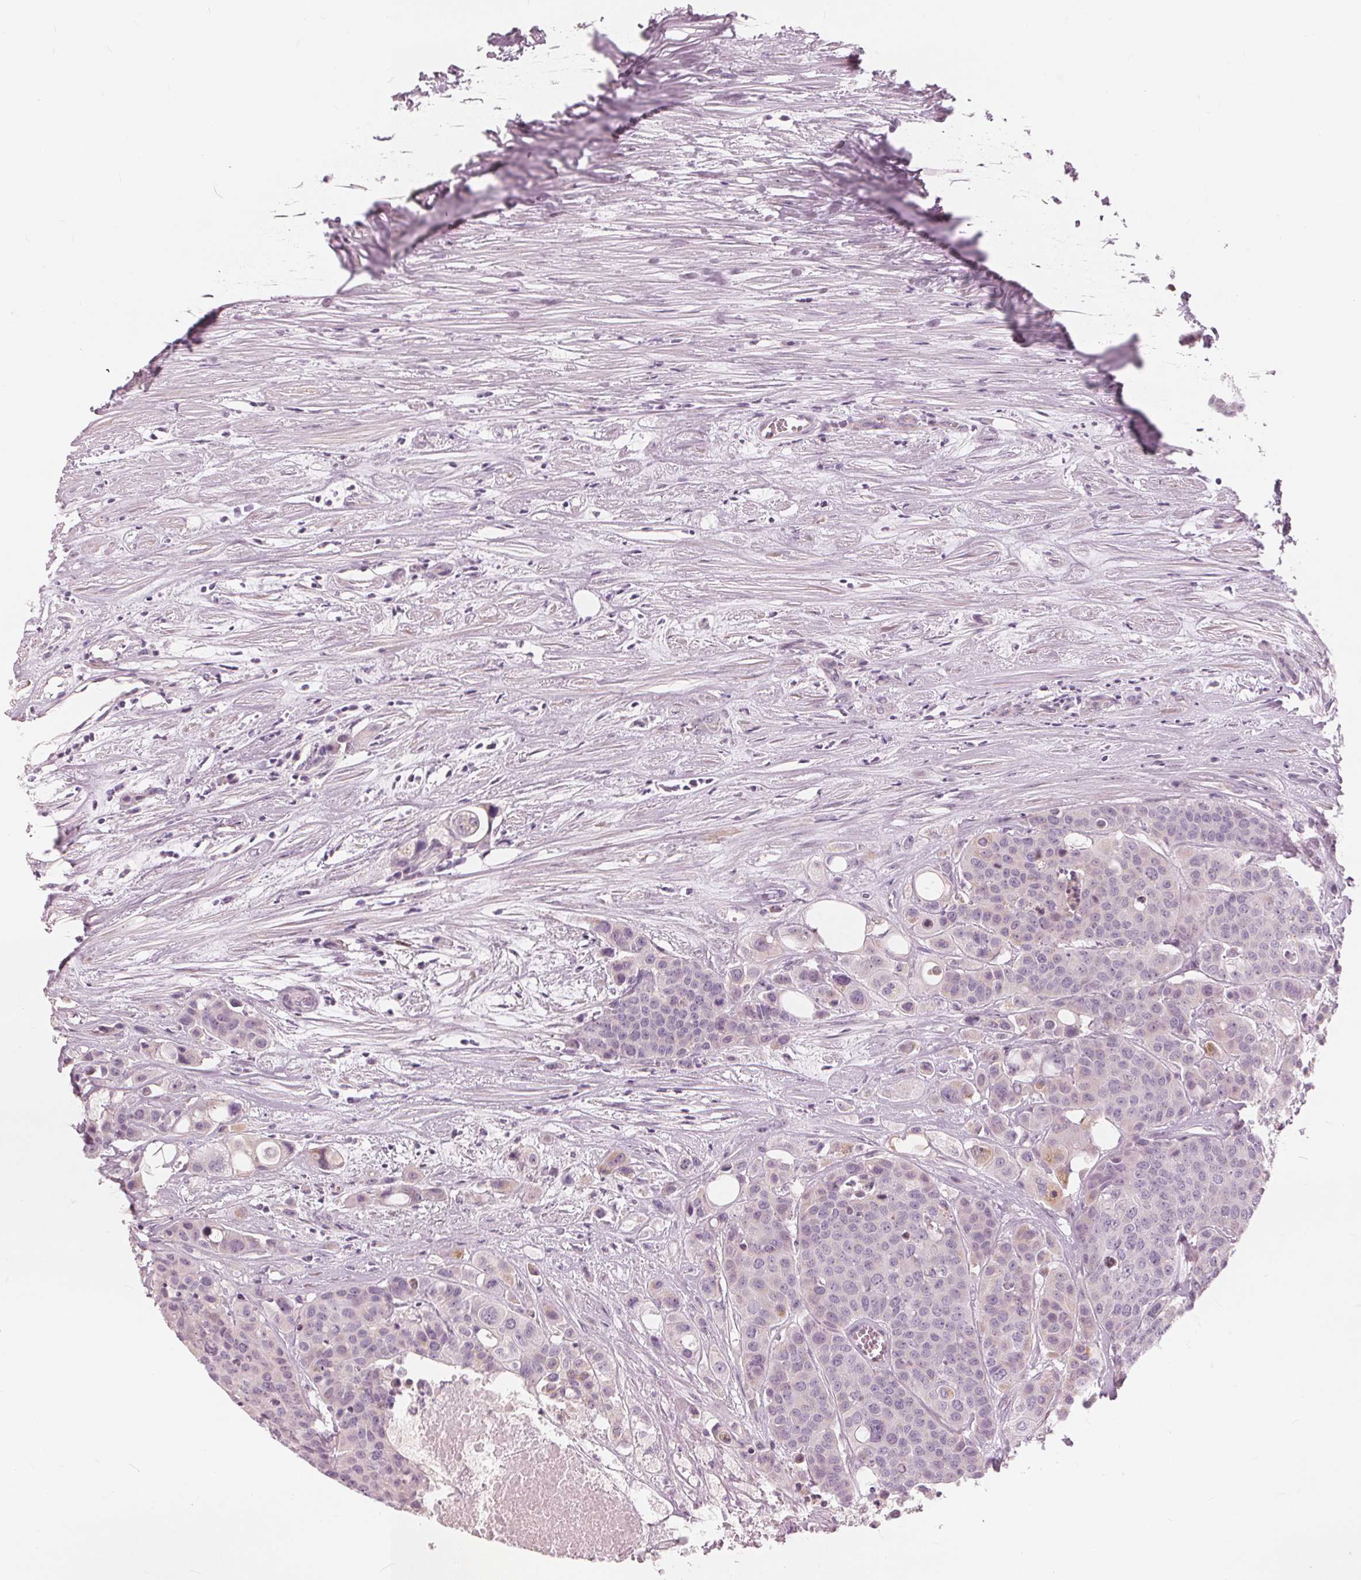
{"staining": {"intensity": "negative", "quantity": "none", "location": "none"}, "tissue": "carcinoid", "cell_type": "Tumor cells", "image_type": "cancer", "snomed": [{"axis": "morphology", "description": "Carcinoid, malignant, NOS"}, {"axis": "topography", "description": "Colon"}], "caption": "Immunohistochemistry of carcinoid (malignant) shows no expression in tumor cells.", "gene": "BRSK1", "patient": {"sex": "male", "age": 81}}